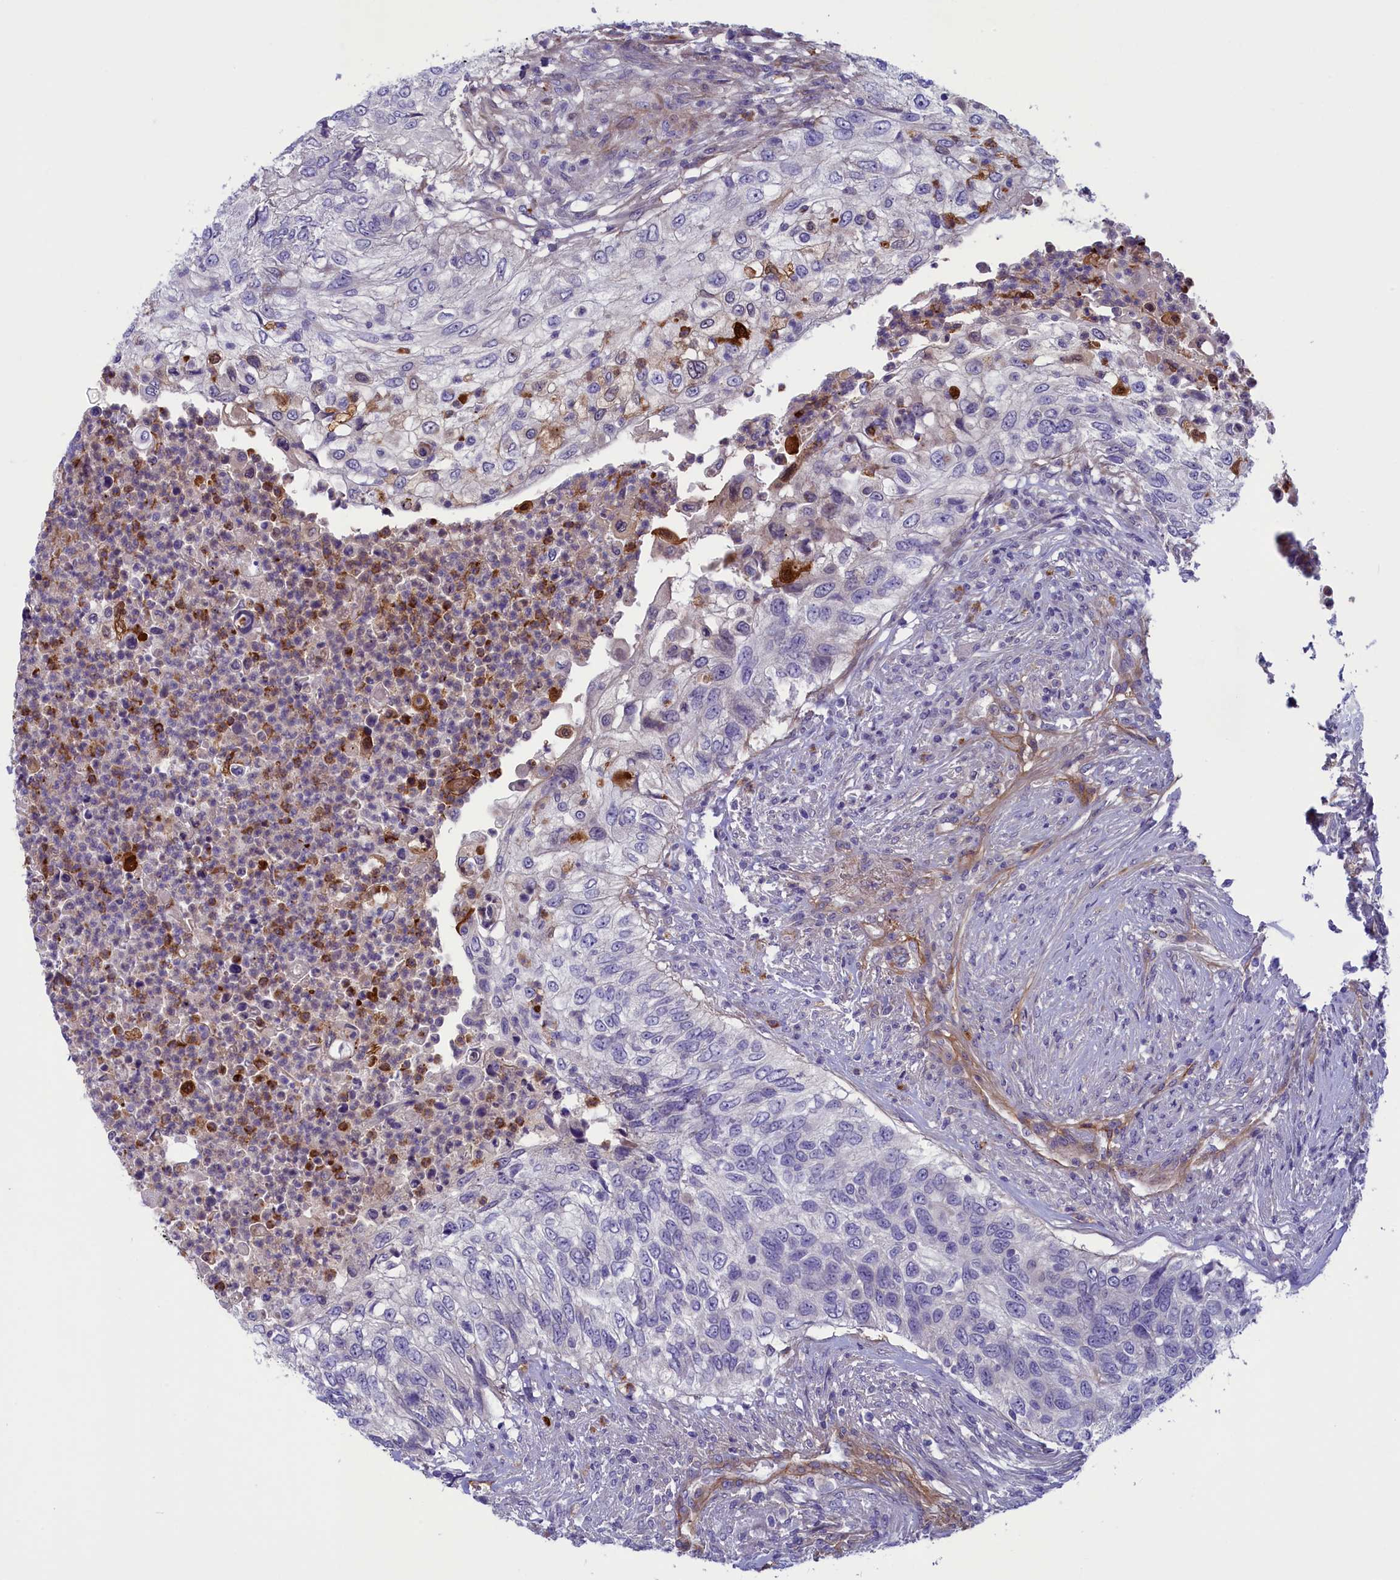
{"staining": {"intensity": "negative", "quantity": "none", "location": "none"}, "tissue": "urothelial cancer", "cell_type": "Tumor cells", "image_type": "cancer", "snomed": [{"axis": "morphology", "description": "Urothelial carcinoma, High grade"}, {"axis": "topography", "description": "Urinary bladder"}], "caption": "A high-resolution image shows immunohistochemistry (IHC) staining of high-grade urothelial carcinoma, which reveals no significant staining in tumor cells.", "gene": "LOXL1", "patient": {"sex": "female", "age": 60}}